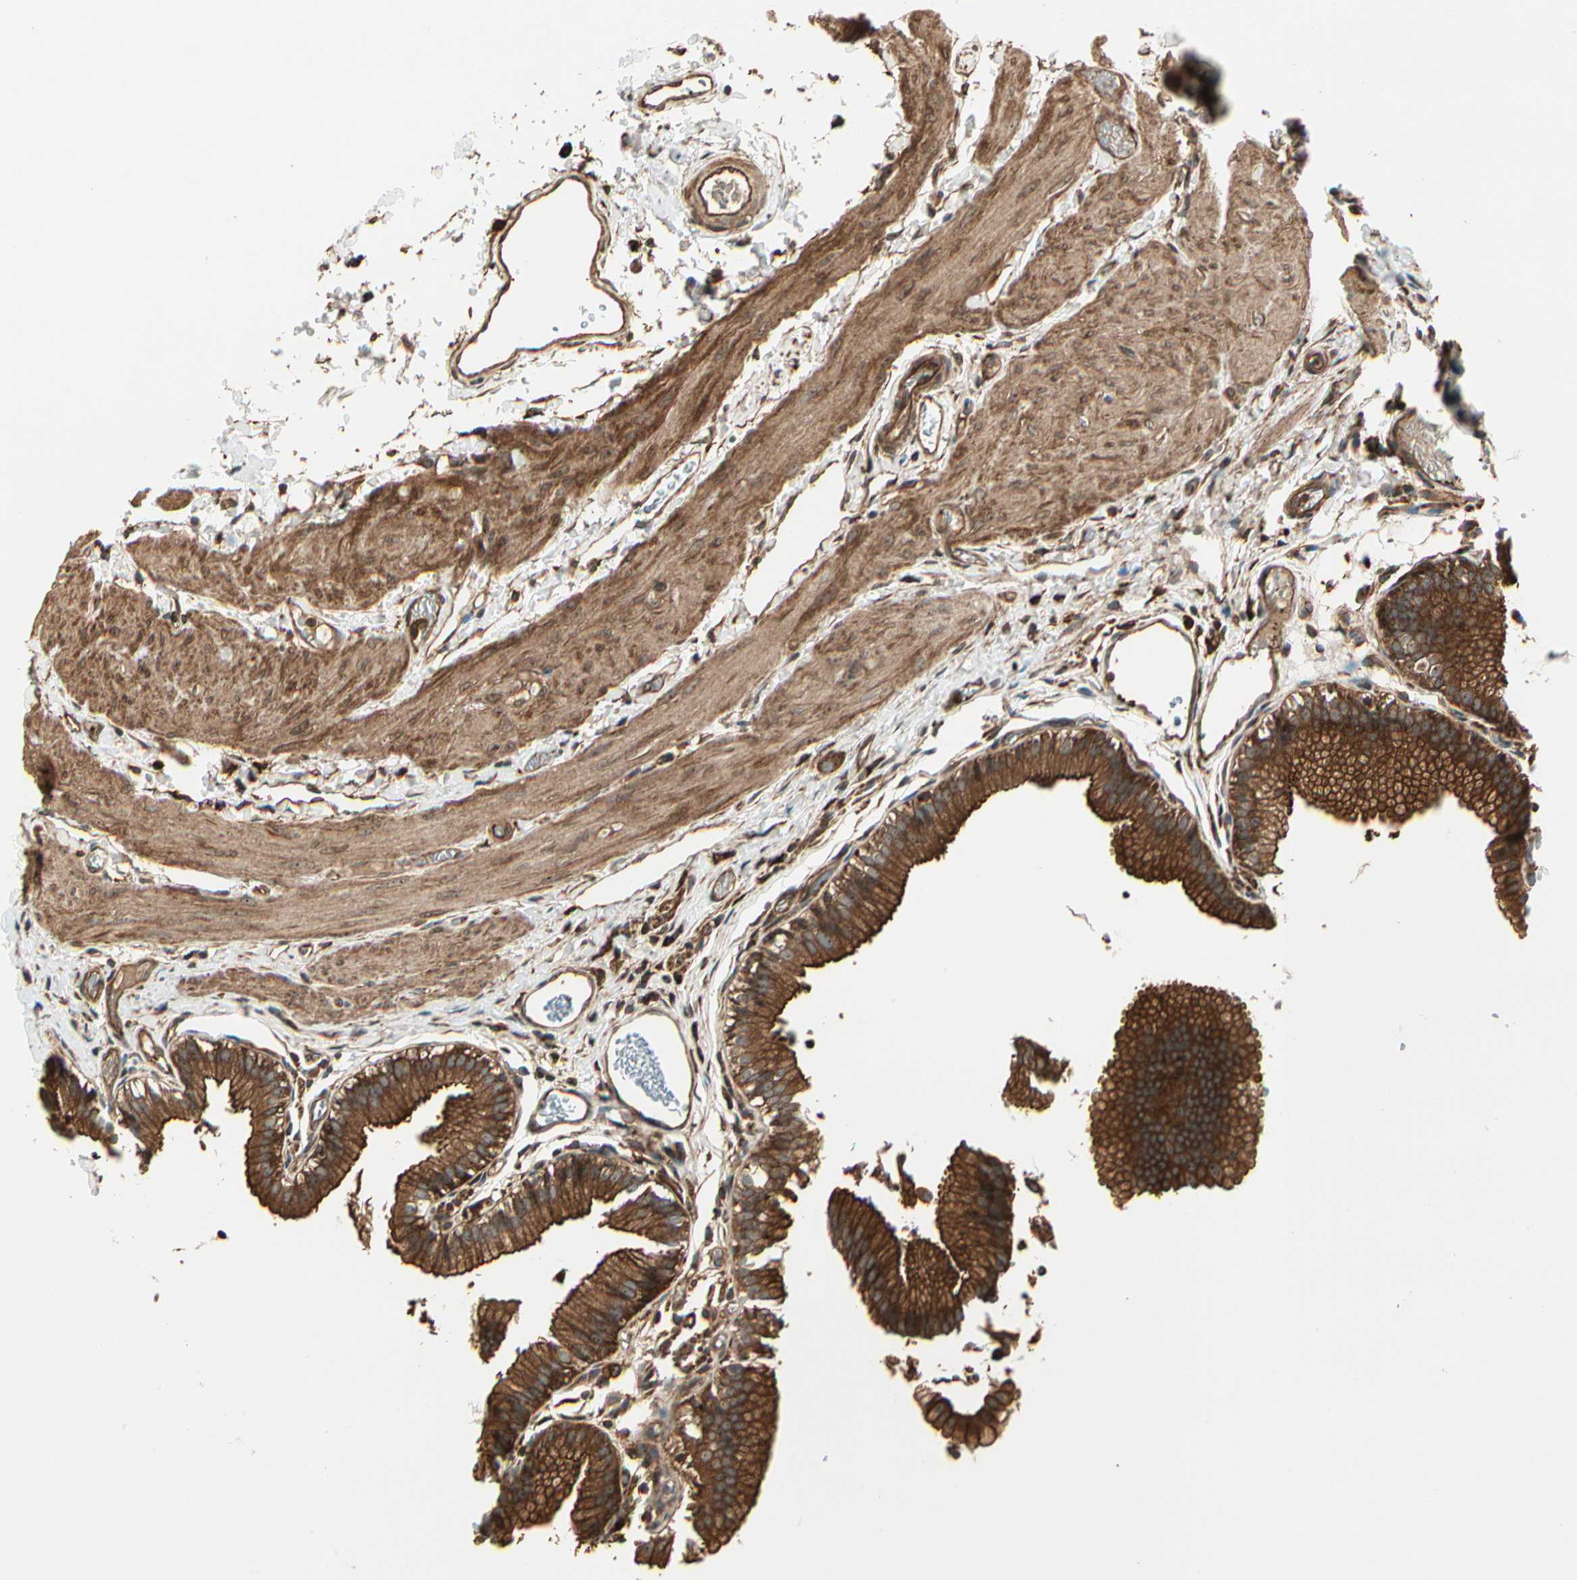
{"staining": {"intensity": "strong", "quantity": ">75%", "location": "cytoplasmic/membranous"}, "tissue": "gallbladder", "cell_type": "Glandular cells", "image_type": "normal", "snomed": [{"axis": "morphology", "description": "Normal tissue, NOS"}, {"axis": "topography", "description": "Gallbladder"}], "caption": "Protein staining of normal gallbladder demonstrates strong cytoplasmic/membranous expression in about >75% of glandular cells. Nuclei are stained in blue.", "gene": "FKBP15", "patient": {"sex": "female", "age": 26}}